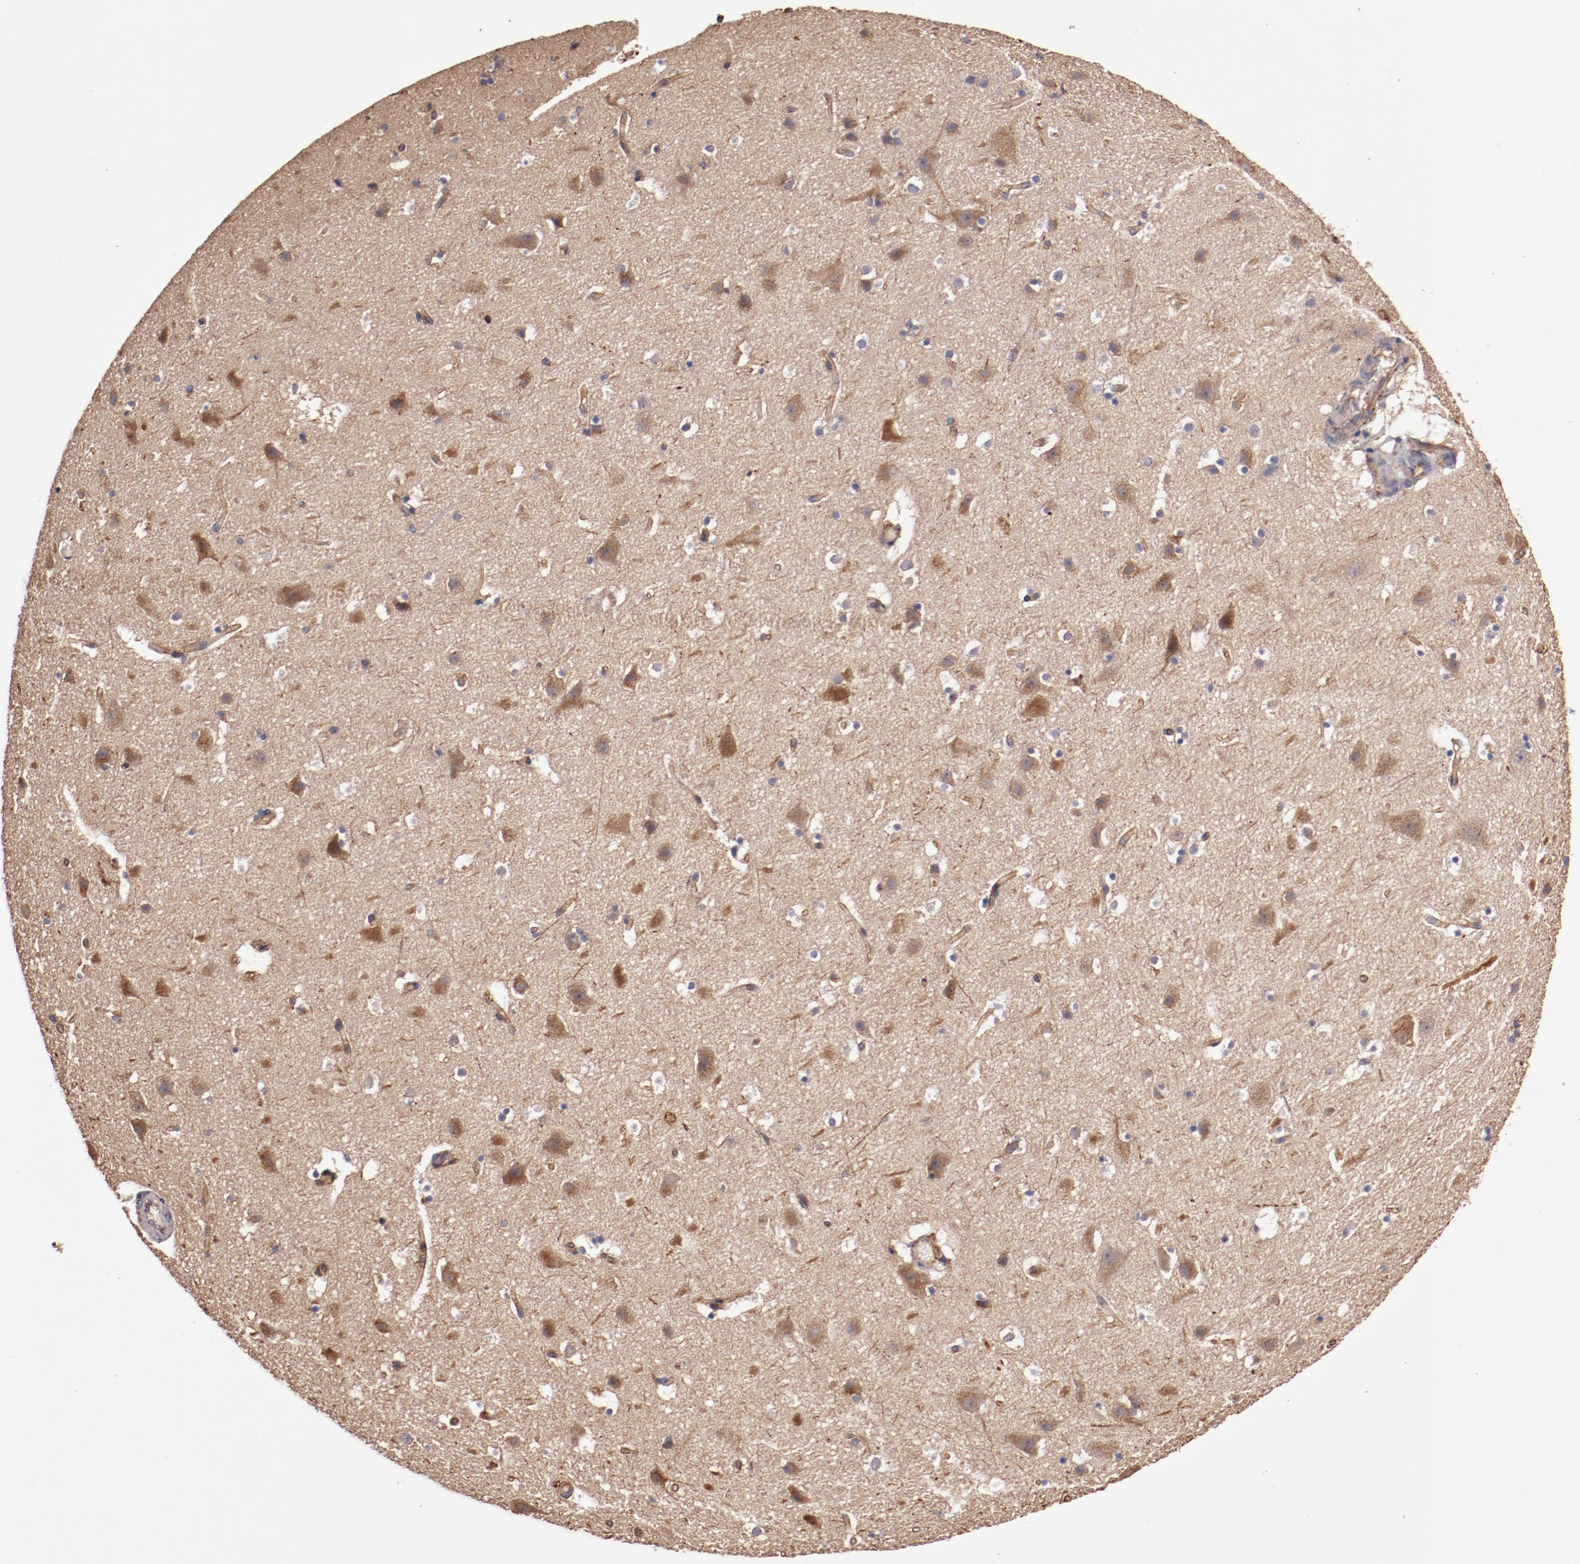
{"staining": {"intensity": "moderate", "quantity": ">75%", "location": "cytoplasmic/membranous"}, "tissue": "cerebral cortex", "cell_type": "Endothelial cells", "image_type": "normal", "snomed": [{"axis": "morphology", "description": "Normal tissue, NOS"}, {"axis": "topography", "description": "Cerebral cortex"}], "caption": "Cerebral cortex stained for a protein (brown) shows moderate cytoplasmic/membranous positive expression in about >75% of endothelial cells.", "gene": "TMOD3", "patient": {"sex": "male", "age": 45}}